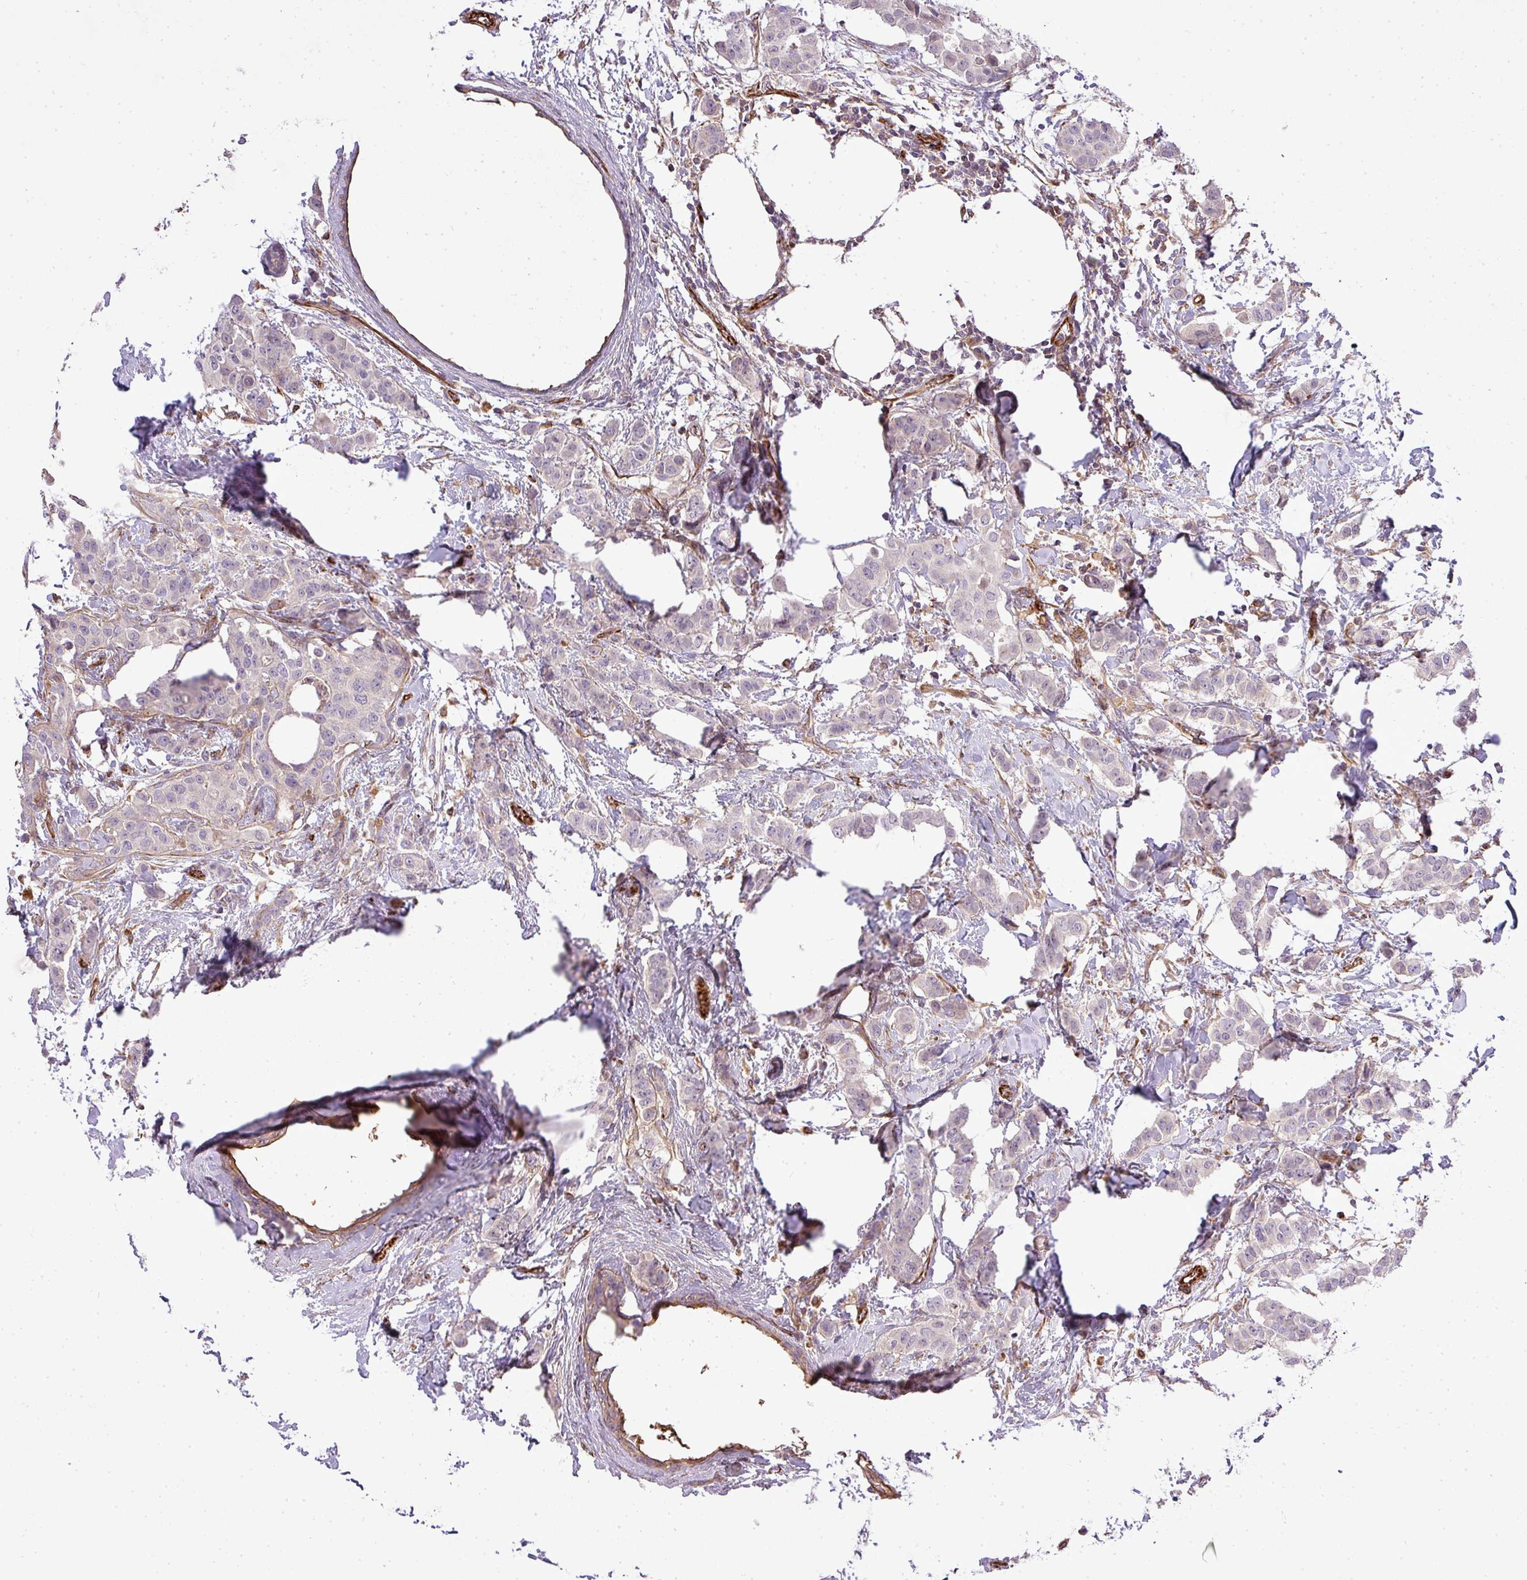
{"staining": {"intensity": "negative", "quantity": "none", "location": "none"}, "tissue": "breast cancer", "cell_type": "Tumor cells", "image_type": "cancer", "snomed": [{"axis": "morphology", "description": "Duct carcinoma"}, {"axis": "topography", "description": "Breast"}], "caption": "A high-resolution photomicrograph shows immunohistochemistry (IHC) staining of breast cancer (infiltrating ductal carcinoma), which demonstrates no significant positivity in tumor cells. (DAB (3,3'-diaminobenzidine) immunohistochemistry (IHC) visualized using brightfield microscopy, high magnification).", "gene": "PDRG1", "patient": {"sex": "female", "age": 40}}